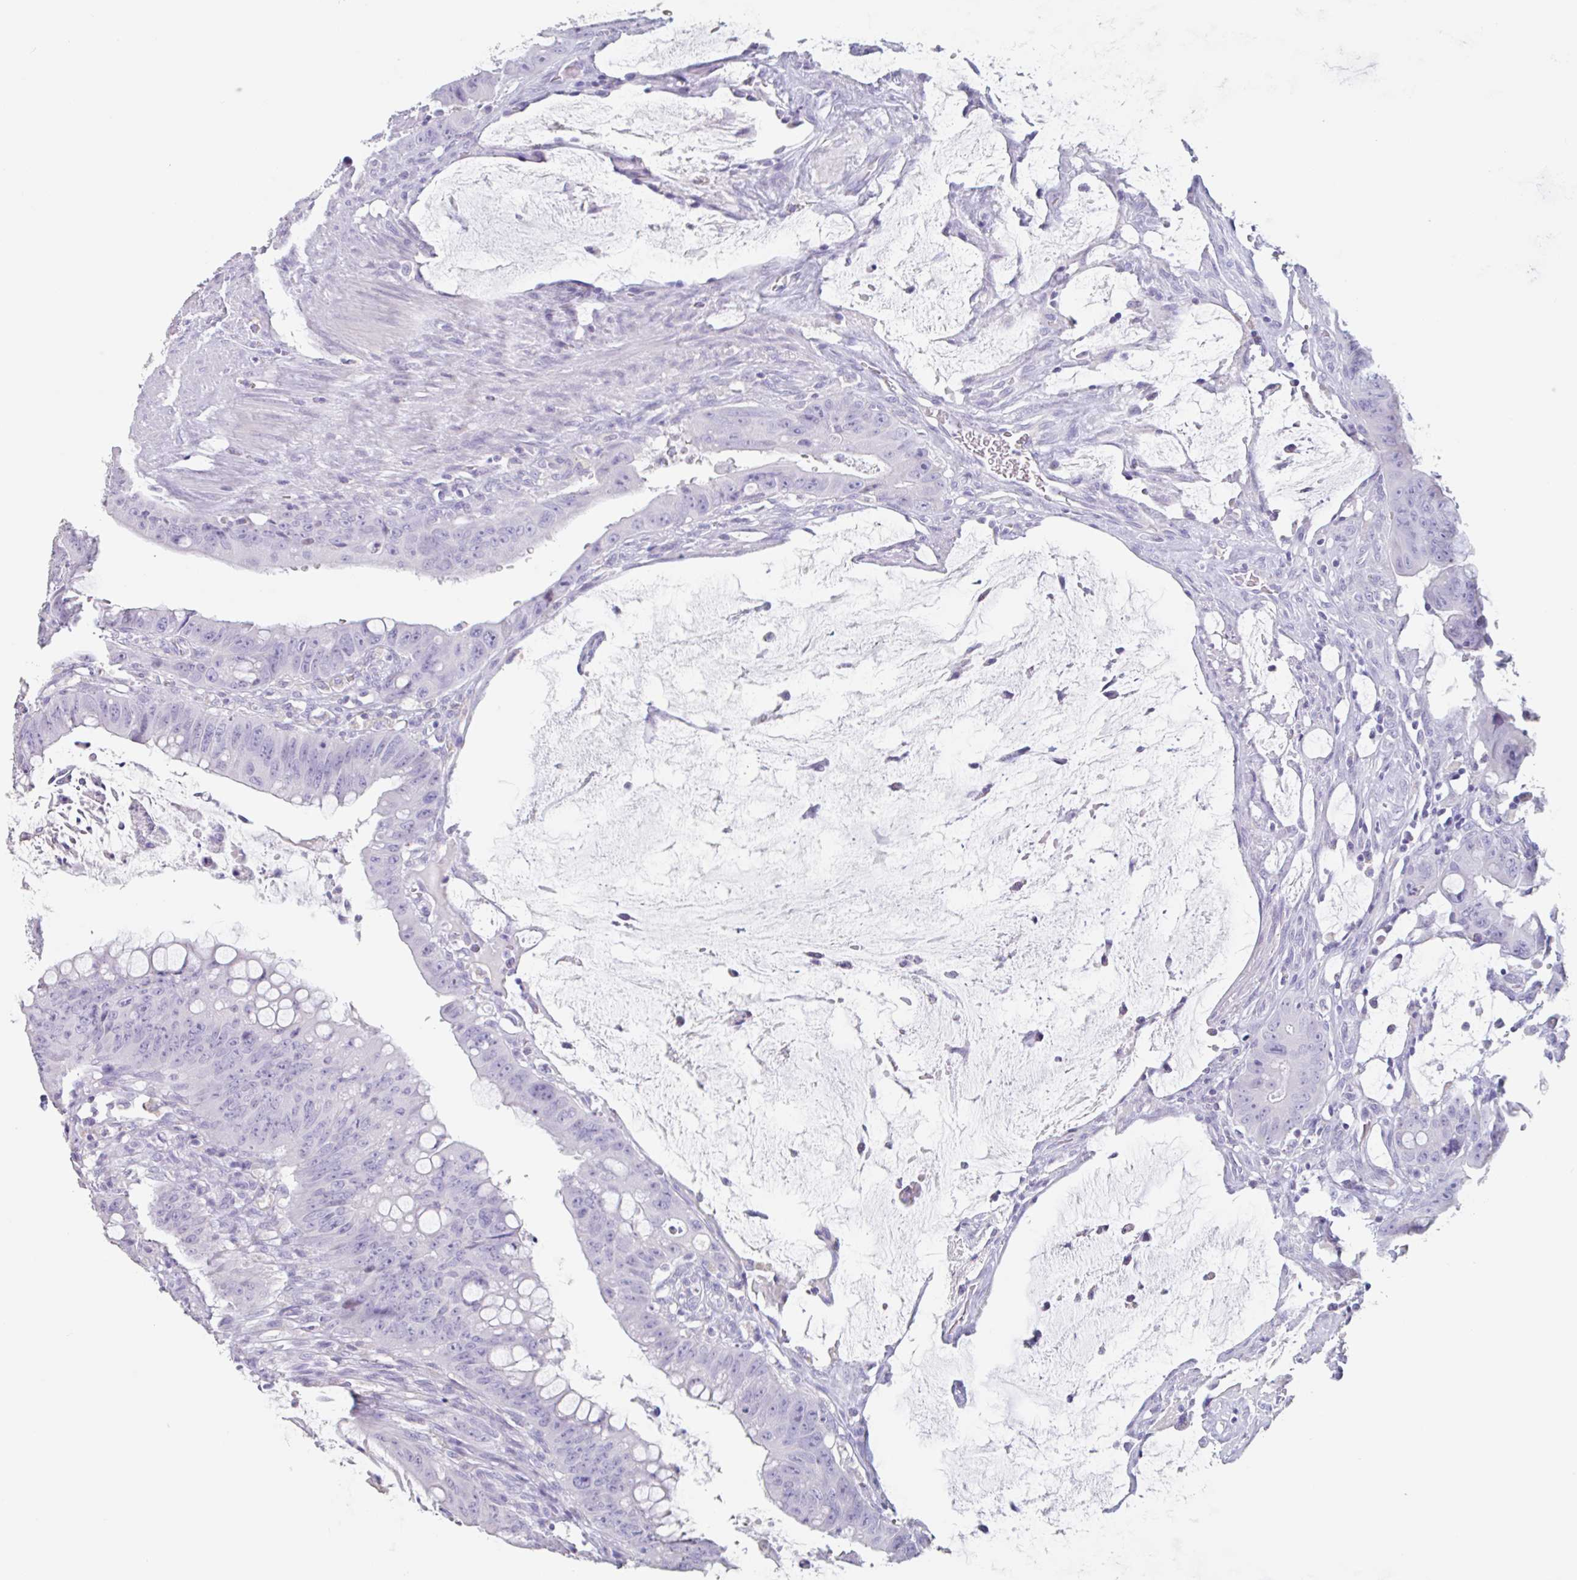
{"staining": {"intensity": "negative", "quantity": "none", "location": "none"}, "tissue": "colorectal cancer", "cell_type": "Tumor cells", "image_type": "cancer", "snomed": [{"axis": "morphology", "description": "Adenocarcinoma, NOS"}, {"axis": "topography", "description": "Rectum"}], "caption": "A high-resolution photomicrograph shows immunohistochemistry staining of adenocarcinoma (colorectal), which demonstrates no significant staining in tumor cells. (Stains: DAB immunohistochemistry with hematoxylin counter stain, Microscopy: brightfield microscopy at high magnification).", "gene": "EMC4", "patient": {"sex": "male", "age": 78}}